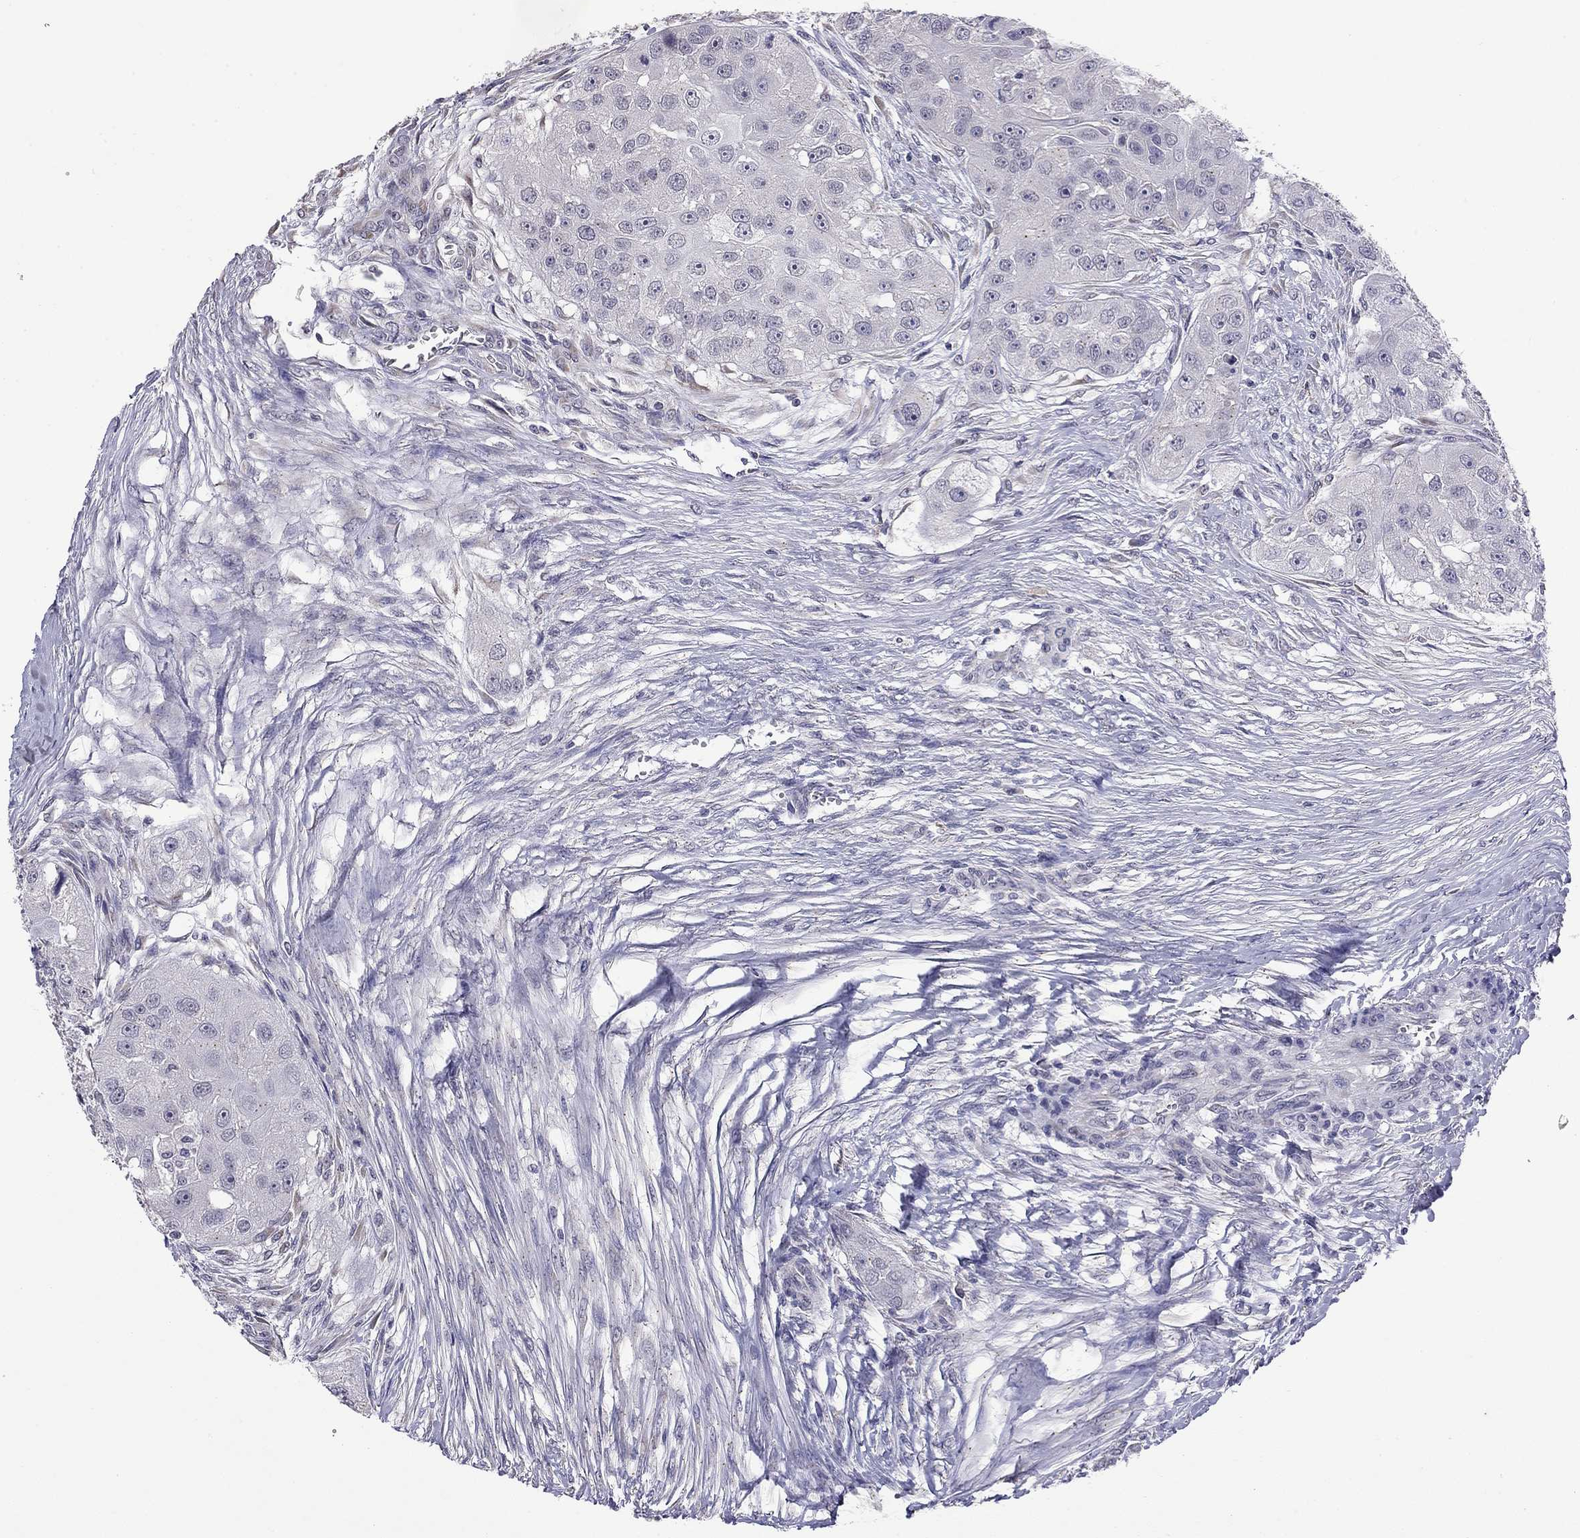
{"staining": {"intensity": "negative", "quantity": "none", "location": "none"}, "tissue": "head and neck cancer", "cell_type": "Tumor cells", "image_type": "cancer", "snomed": [{"axis": "morphology", "description": "Normal tissue, NOS"}, {"axis": "morphology", "description": "Squamous cell carcinoma, NOS"}, {"axis": "topography", "description": "Skeletal muscle"}, {"axis": "topography", "description": "Head-Neck"}], "caption": "Tumor cells show no significant protein positivity in head and neck squamous cell carcinoma. (DAB immunohistochemistry visualized using brightfield microscopy, high magnification).", "gene": "WNK3", "patient": {"sex": "male", "age": 51}}